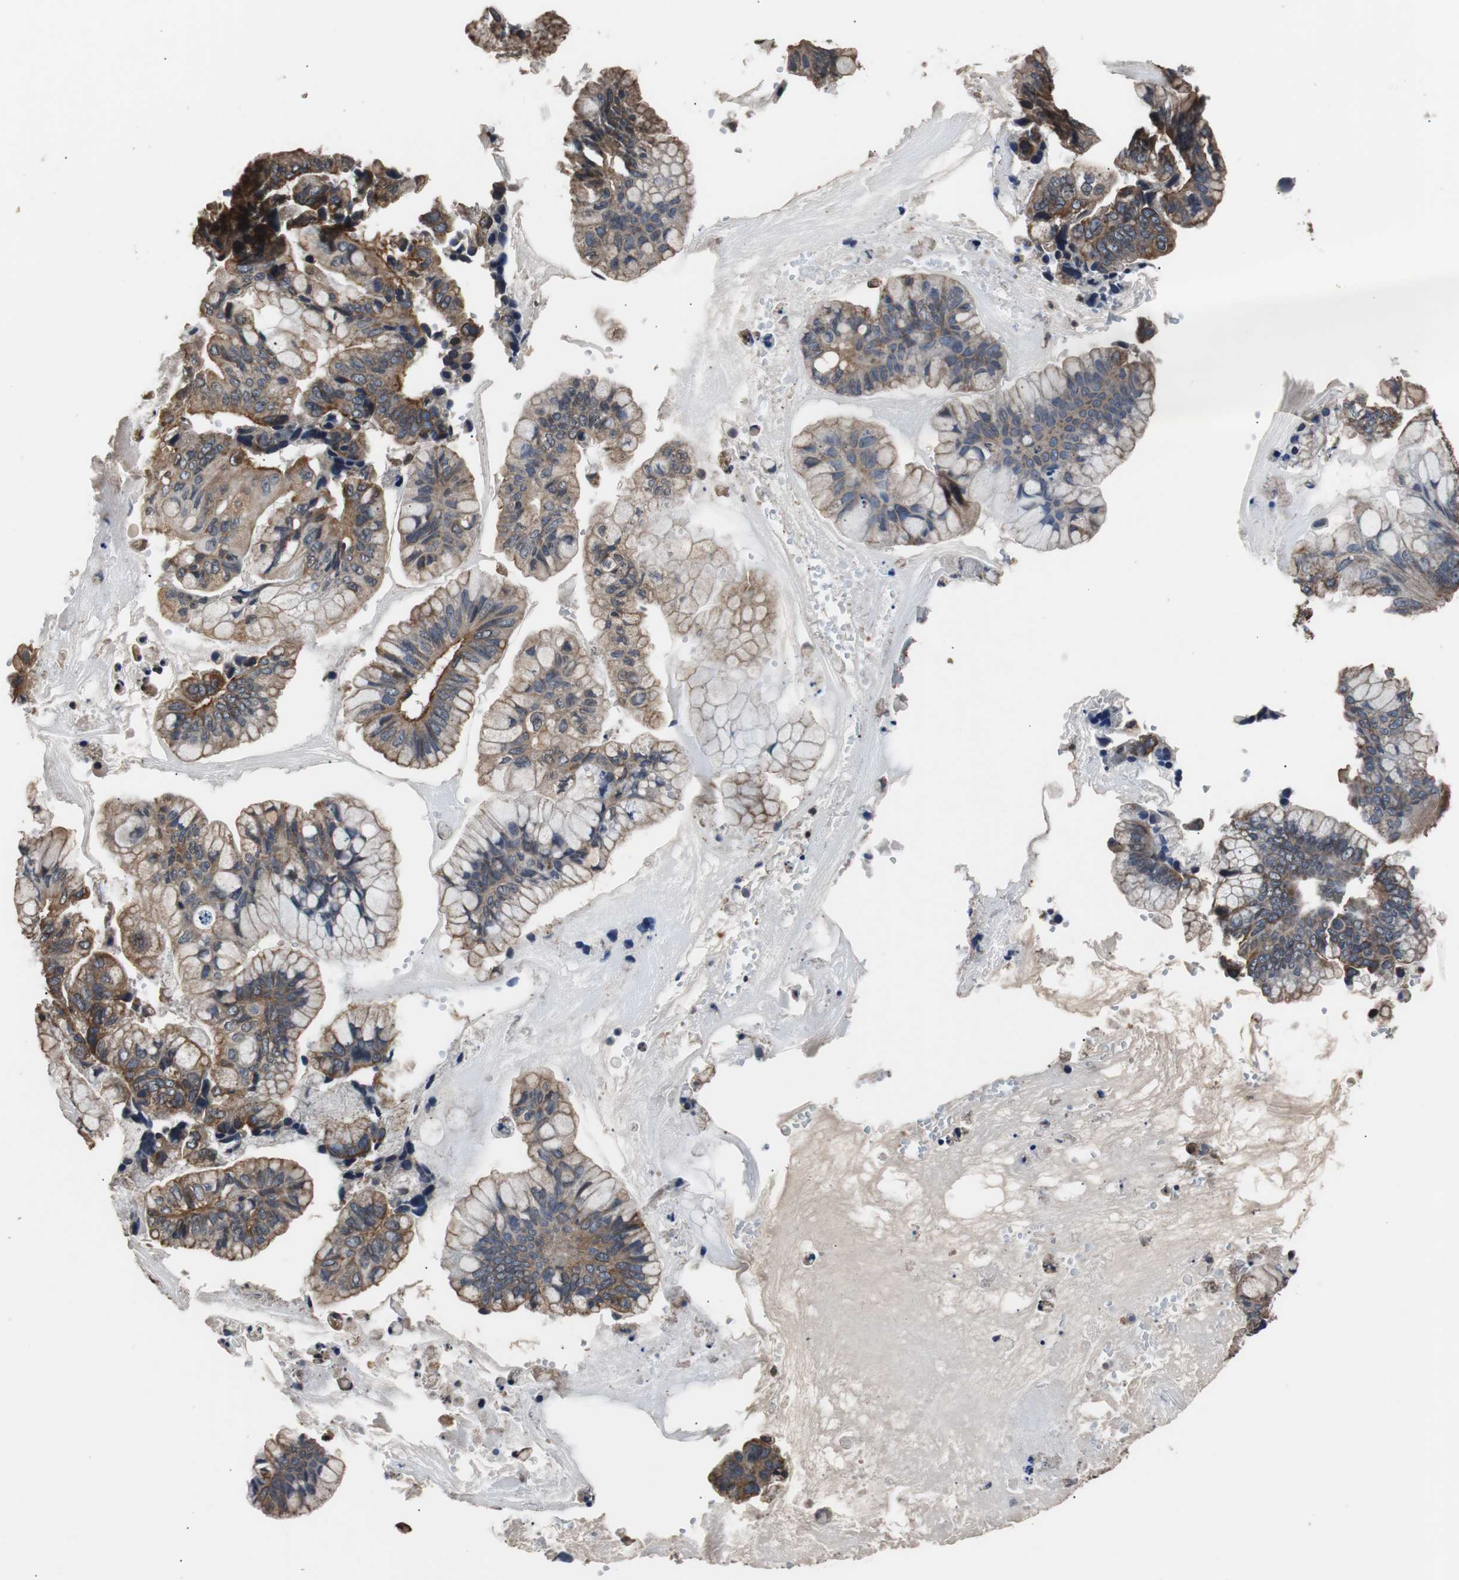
{"staining": {"intensity": "strong", "quantity": ">75%", "location": "cytoplasmic/membranous"}, "tissue": "ovarian cancer", "cell_type": "Tumor cells", "image_type": "cancer", "snomed": [{"axis": "morphology", "description": "Cystadenocarcinoma, mucinous, NOS"}, {"axis": "topography", "description": "Ovary"}], "caption": "A high-resolution micrograph shows IHC staining of ovarian cancer (mucinous cystadenocarcinoma), which demonstrates strong cytoplasmic/membranous staining in approximately >75% of tumor cells.", "gene": "PITRM1", "patient": {"sex": "female", "age": 36}}